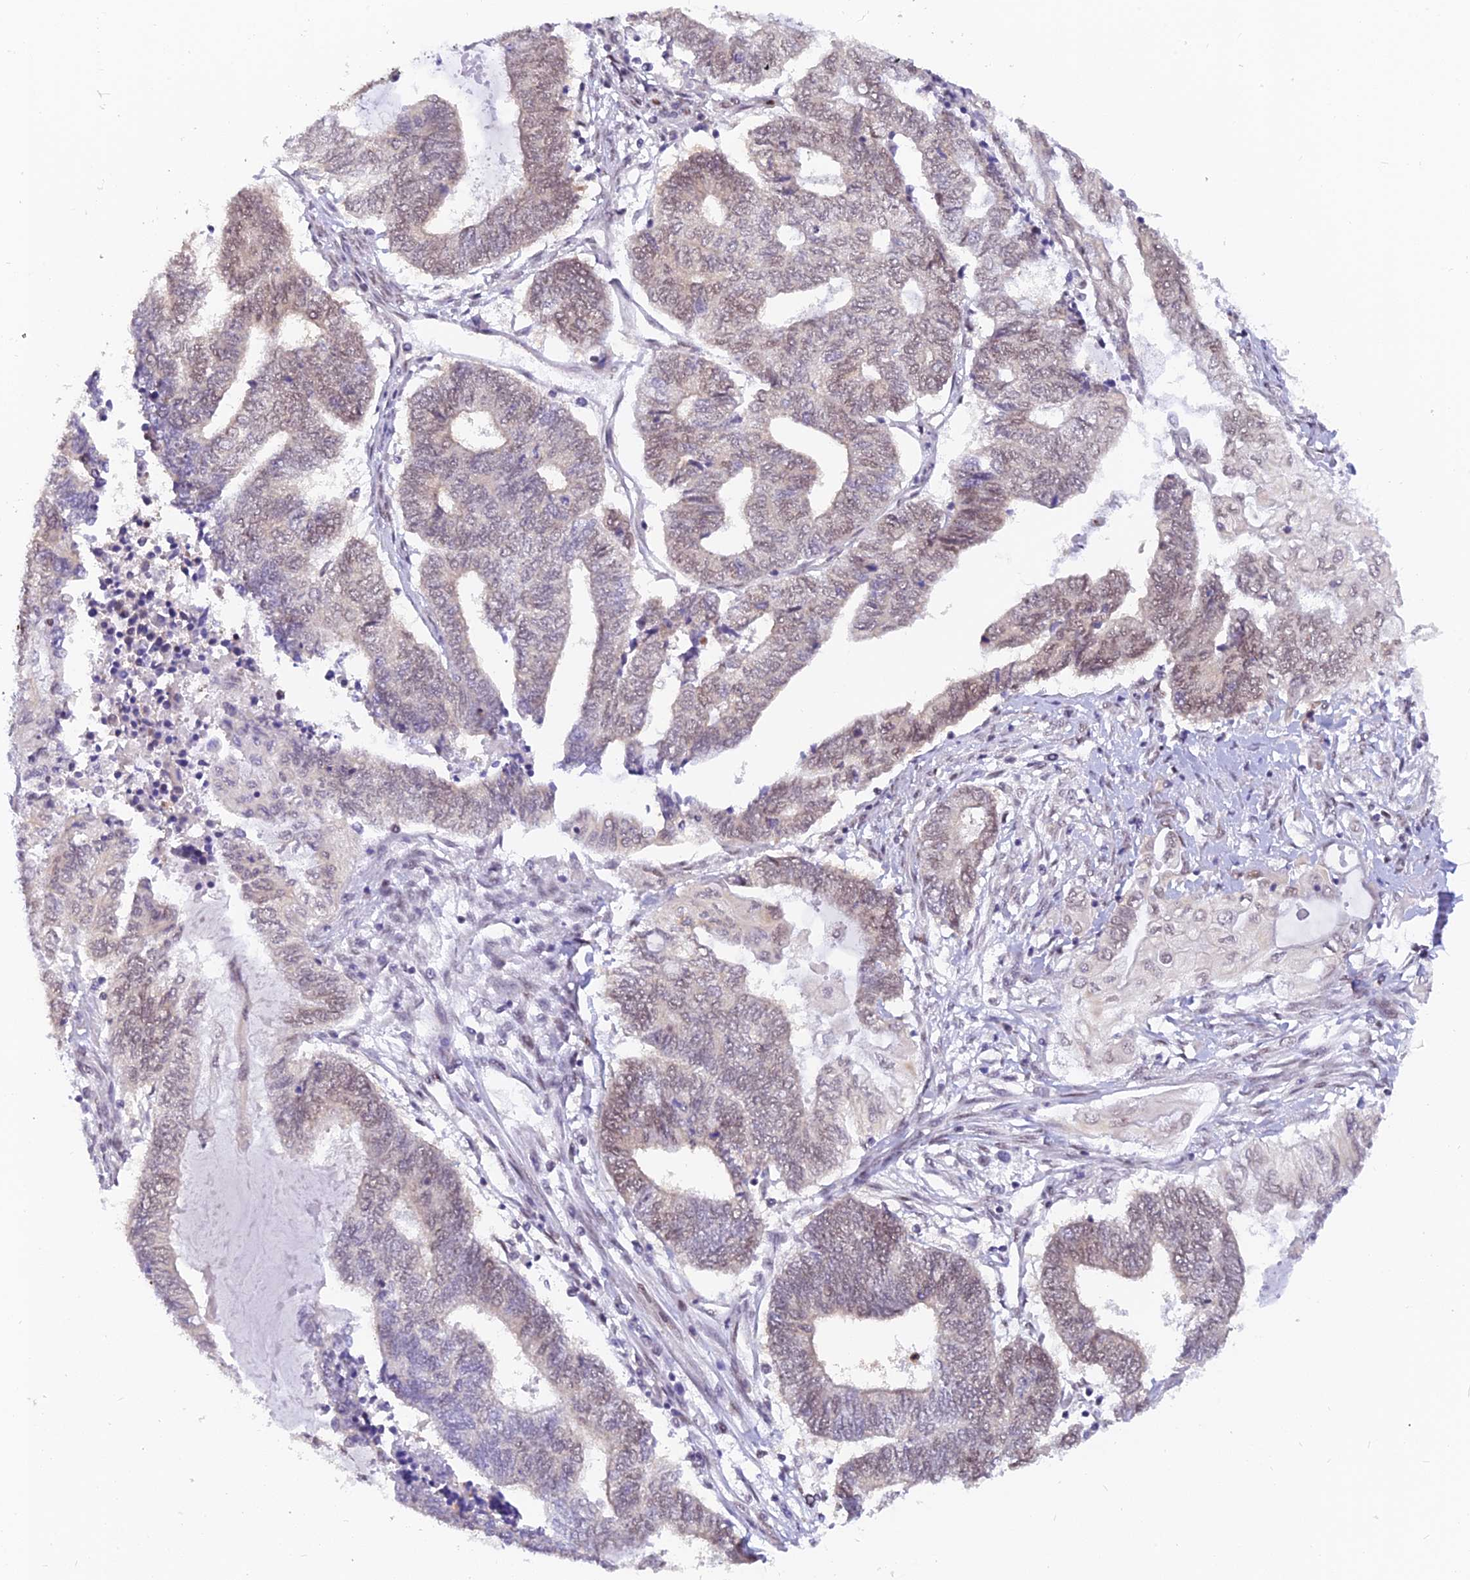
{"staining": {"intensity": "weak", "quantity": "25%-75%", "location": "nuclear"}, "tissue": "endometrial cancer", "cell_type": "Tumor cells", "image_type": "cancer", "snomed": [{"axis": "morphology", "description": "Adenocarcinoma, NOS"}, {"axis": "topography", "description": "Uterus"}, {"axis": "topography", "description": "Endometrium"}], "caption": "IHC photomicrograph of neoplastic tissue: endometrial cancer (adenocarcinoma) stained using immunohistochemistry (IHC) exhibits low levels of weak protein expression localized specifically in the nuclear of tumor cells, appearing as a nuclear brown color.", "gene": "DPY30", "patient": {"sex": "female", "age": 70}}